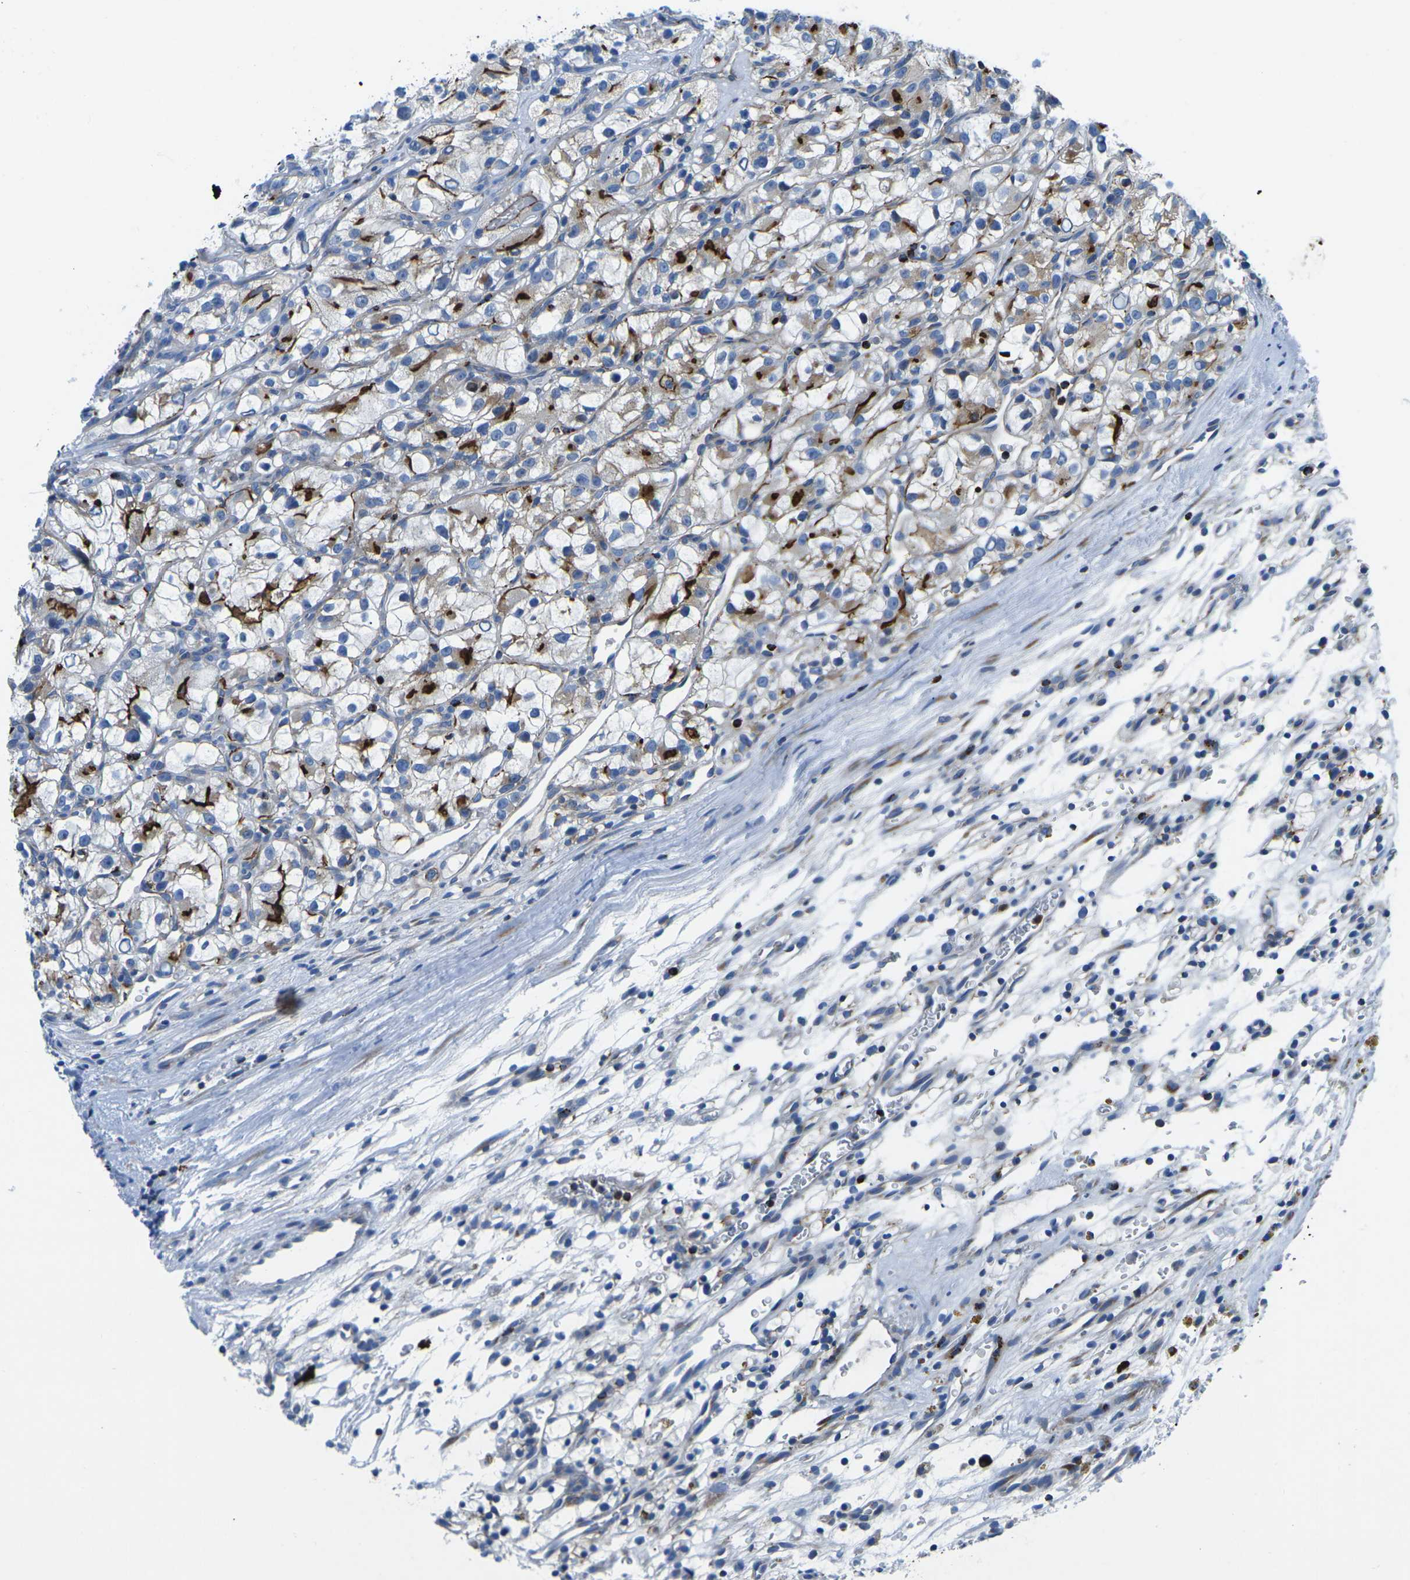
{"staining": {"intensity": "negative", "quantity": "none", "location": "none"}, "tissue": "renal cancer", "cell_type": "Tumor cells", "image_type": "cancer", "snomed": [{"axis": "morphology", "description": "Adenocarcinoma, NOS"}, {"axis": "topography", "description": "Kidney"}], "caption": "There is no significant staining in tumor cells of adenocarcinoma (renal). (DAB (3,3'-diaminobenzidine) immunohistochemistry with hematoxylin counter stain).", "gene": "MC4R", "patient": {"sex": "female", "age": 57}}